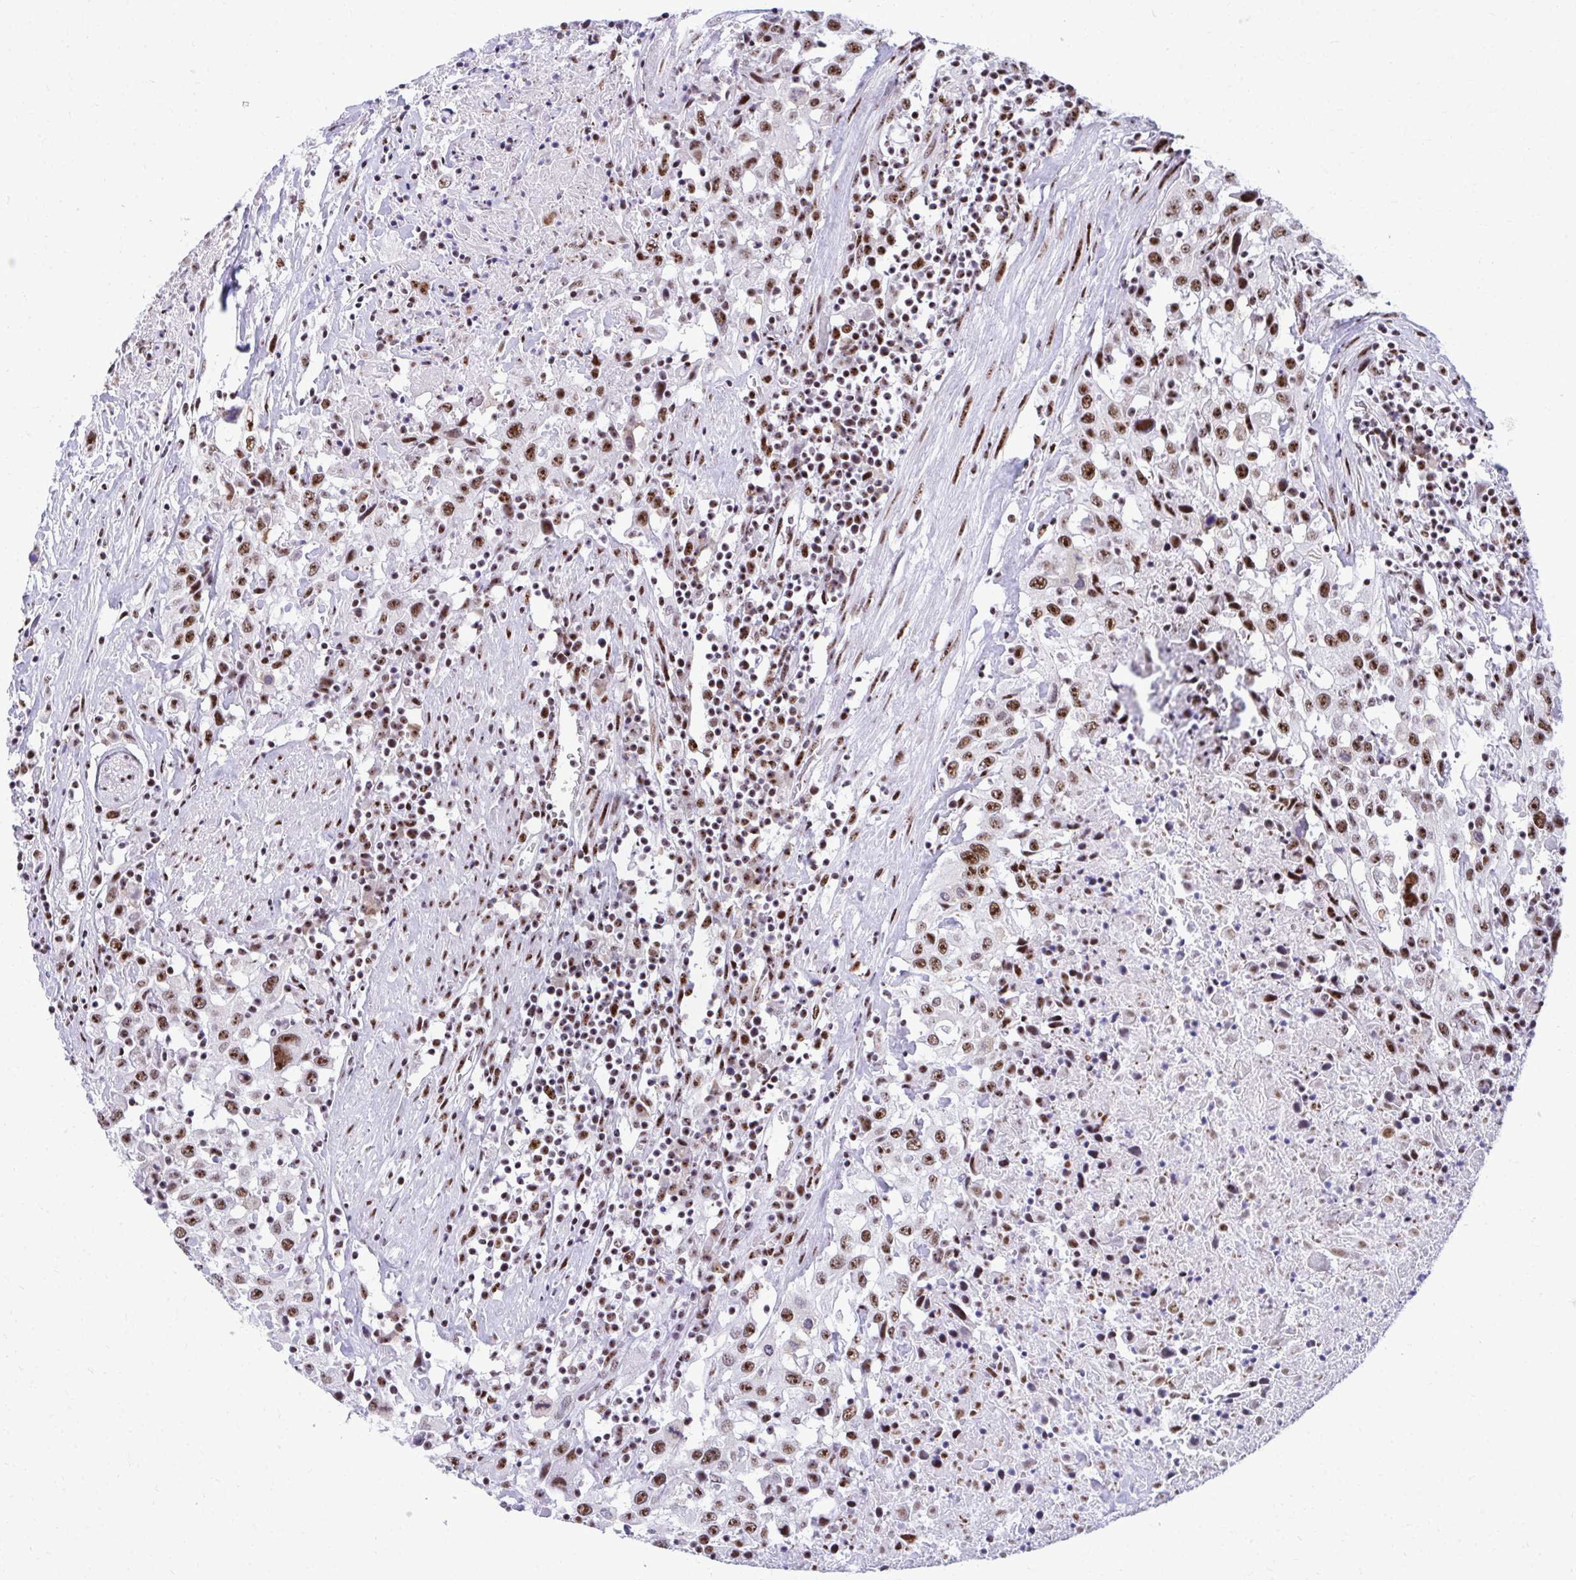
{"staining": {"intensity": "moderate", "quantity": ">75%", "location": "nuclear"}, "tissue": "urothelial cancer", "cell_type": "Tumor cells", "image_type": "cancer", "snomed": [{"axis": "morphology", "description": "Urothelial carcinoma, High grade"}, {"axis": "topography", "description": "Urinary bladder"}], "caption": "The immunohistochemical stain labels moderate nuclear positivity in tumor cells of urothelial cancer tissue. (Stains: DAB (3,3'-diaminobenzidine) in brown, nuclei in blue, Microscopy: brightfield microscopy at high magnification).", "gene": "PELP1", "patient": {"sex": "male", "age": 61}}